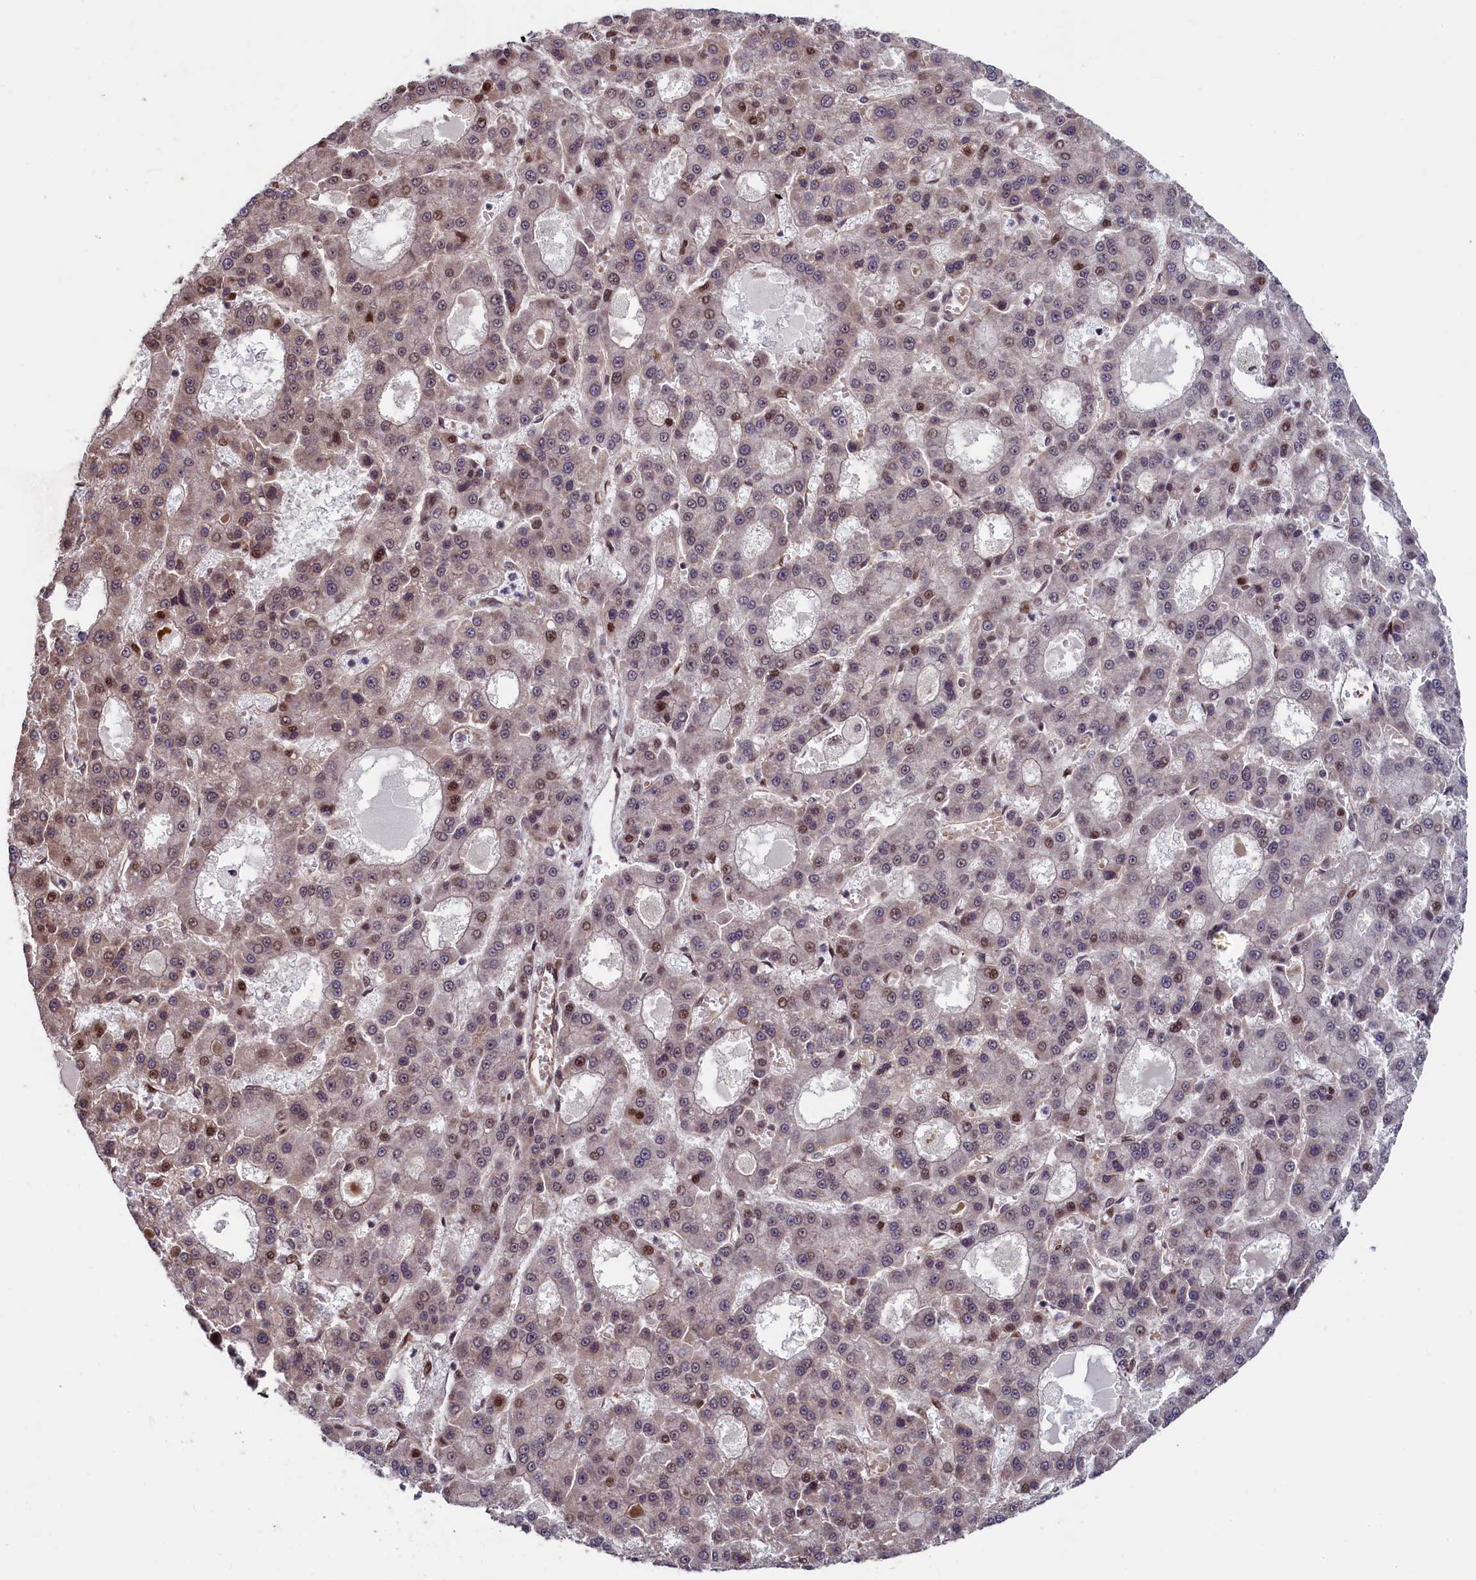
{"staining": {"intensity": "moderate", "quantity": "<25%", "location": "nuclear"}, "tissue": "liver cancer", "cell_type": "Tumor cells", "image_type": "cancer", "snomed": [{"axis": "morphology", "description": "Carcinoma, Hepatocellular, NOS"}, {"axis": "topography", "description": "Liver"}], "caption": "About <25% of tumor cells in human liver hepatocellular carcinoma display moderate nuclear protein expression as visualized by brown immunohistochemical staining.", "gene": "LEO1", "patient": {"sex": "male", "age": 70}}